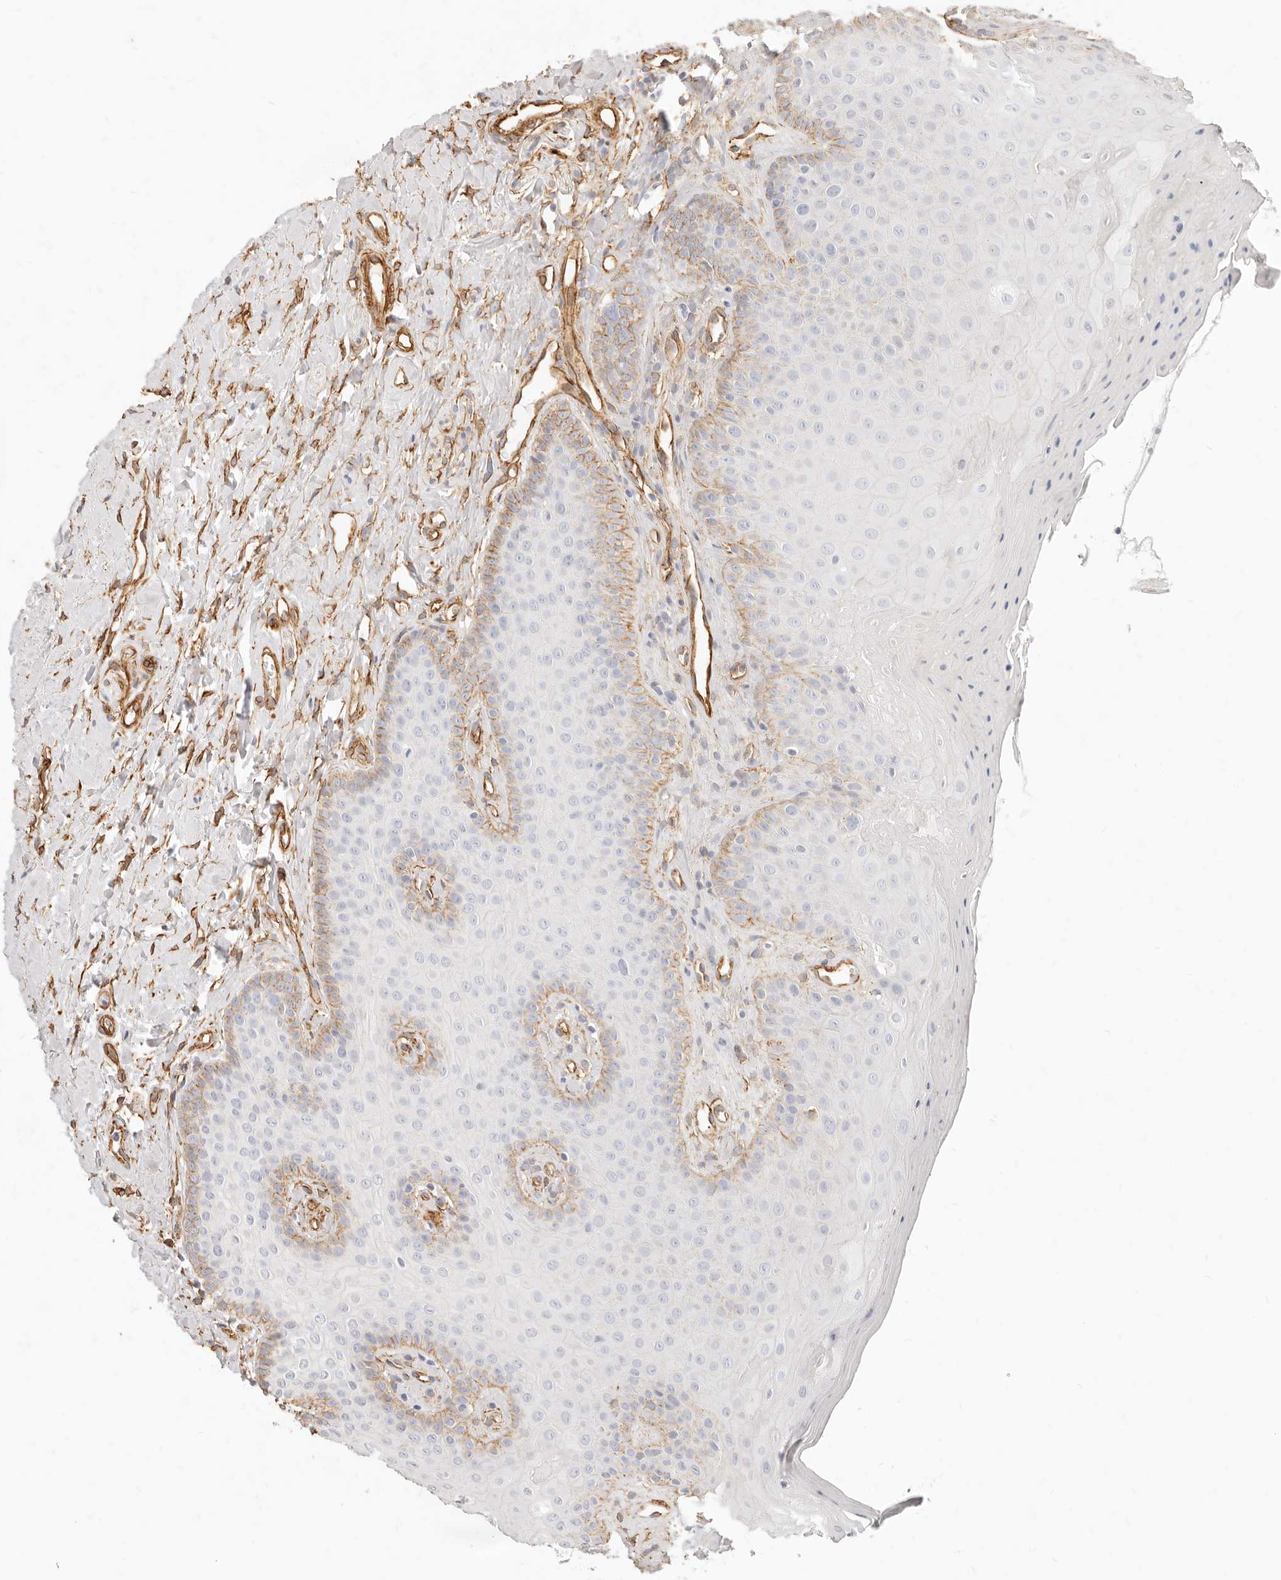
{"staining": {"intensity": "moderate", "quantity": "<25%", "location": "cytoplasmic/membranous"}, "tissue": "oral mucosa", "cell_type": "Squamous epithelial cells", "image_type": "normal", "snomed": [{"axis": "morphology", "description": "Normal tissue, NOS"}, {"axis": "topography", "description": "Oral tissue"}], "caption": "An image of human oral mucosa stained for a protein shows moderate cytoplasmic/membranous brown staining in squamous epithelial cells. The staining was performed using DAB to visualize the protein expression in brown, while the nuclei were stained in blue with hematoxylin (Magnification: 20x).", "gene": "NUS1", "patient": {"sex": "female", "age": 31}}